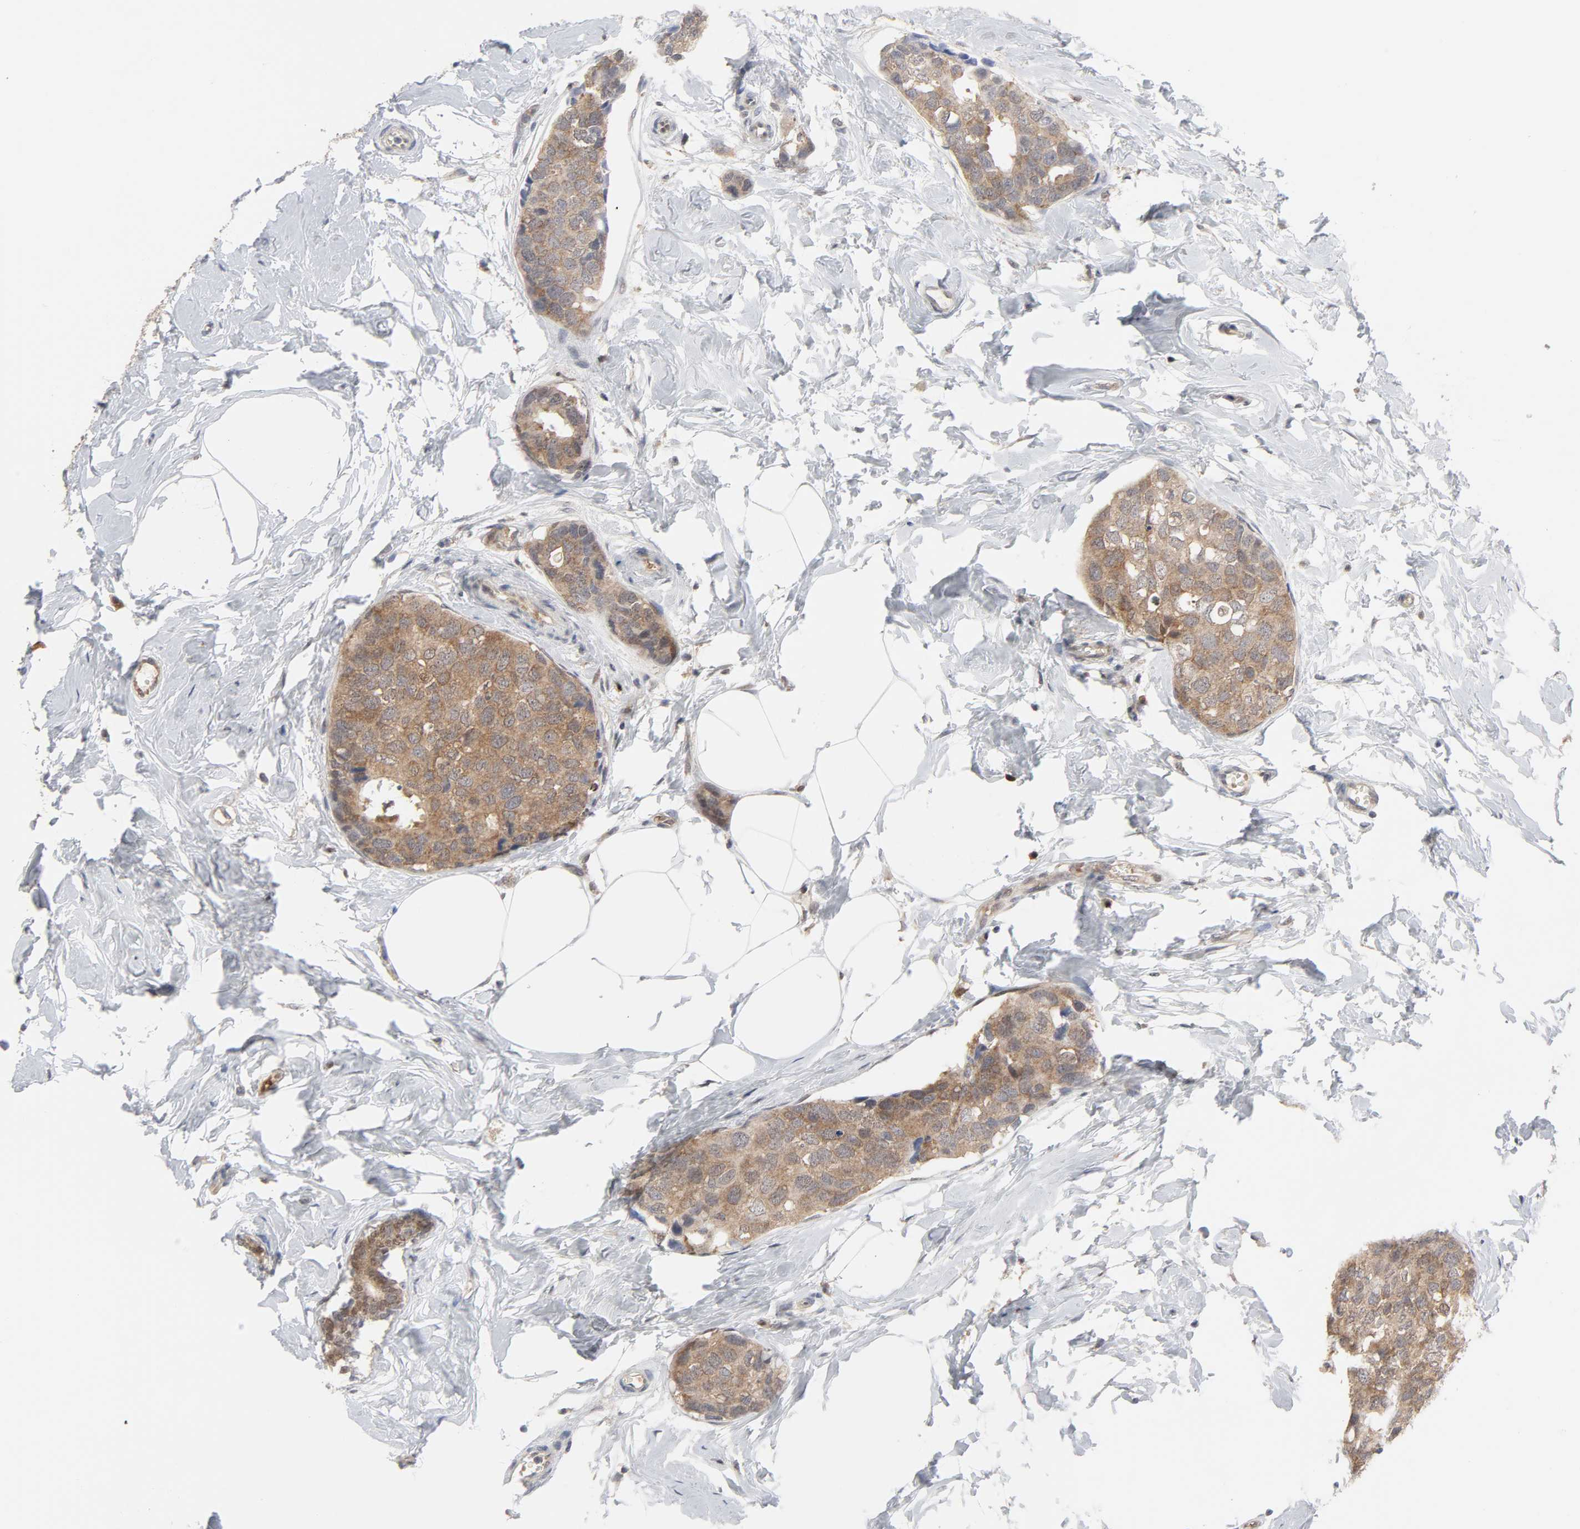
{"staining": {"intensity": "moderate", "quantity": ">75%", "location": "cytoplasmic/membranous"}, "tissue": "breast cancer", "cell_type": "Tumor cells", "image_type": "cancer", "snomed": [{"axis": "morphology", "description": "Normal tissue, NOS"}, {"axis": "morphology", "description": "Duct carcinoma"}, {"axis": "topography", "description": "Breast"}], "caption": "Protein expression analysis of intraductal carcinoma (breast) displays moderate cytoplasmic/membranous staining in approximately >75% of tumor cells. (Stains: DAB (3,3'-diaminobenzidine) in brown, nuclei in blue, Microscopy: brightfield microscopy at high magnification).", "gene": "PRDX1", "patient": {"sex": "female", "age": 50}}